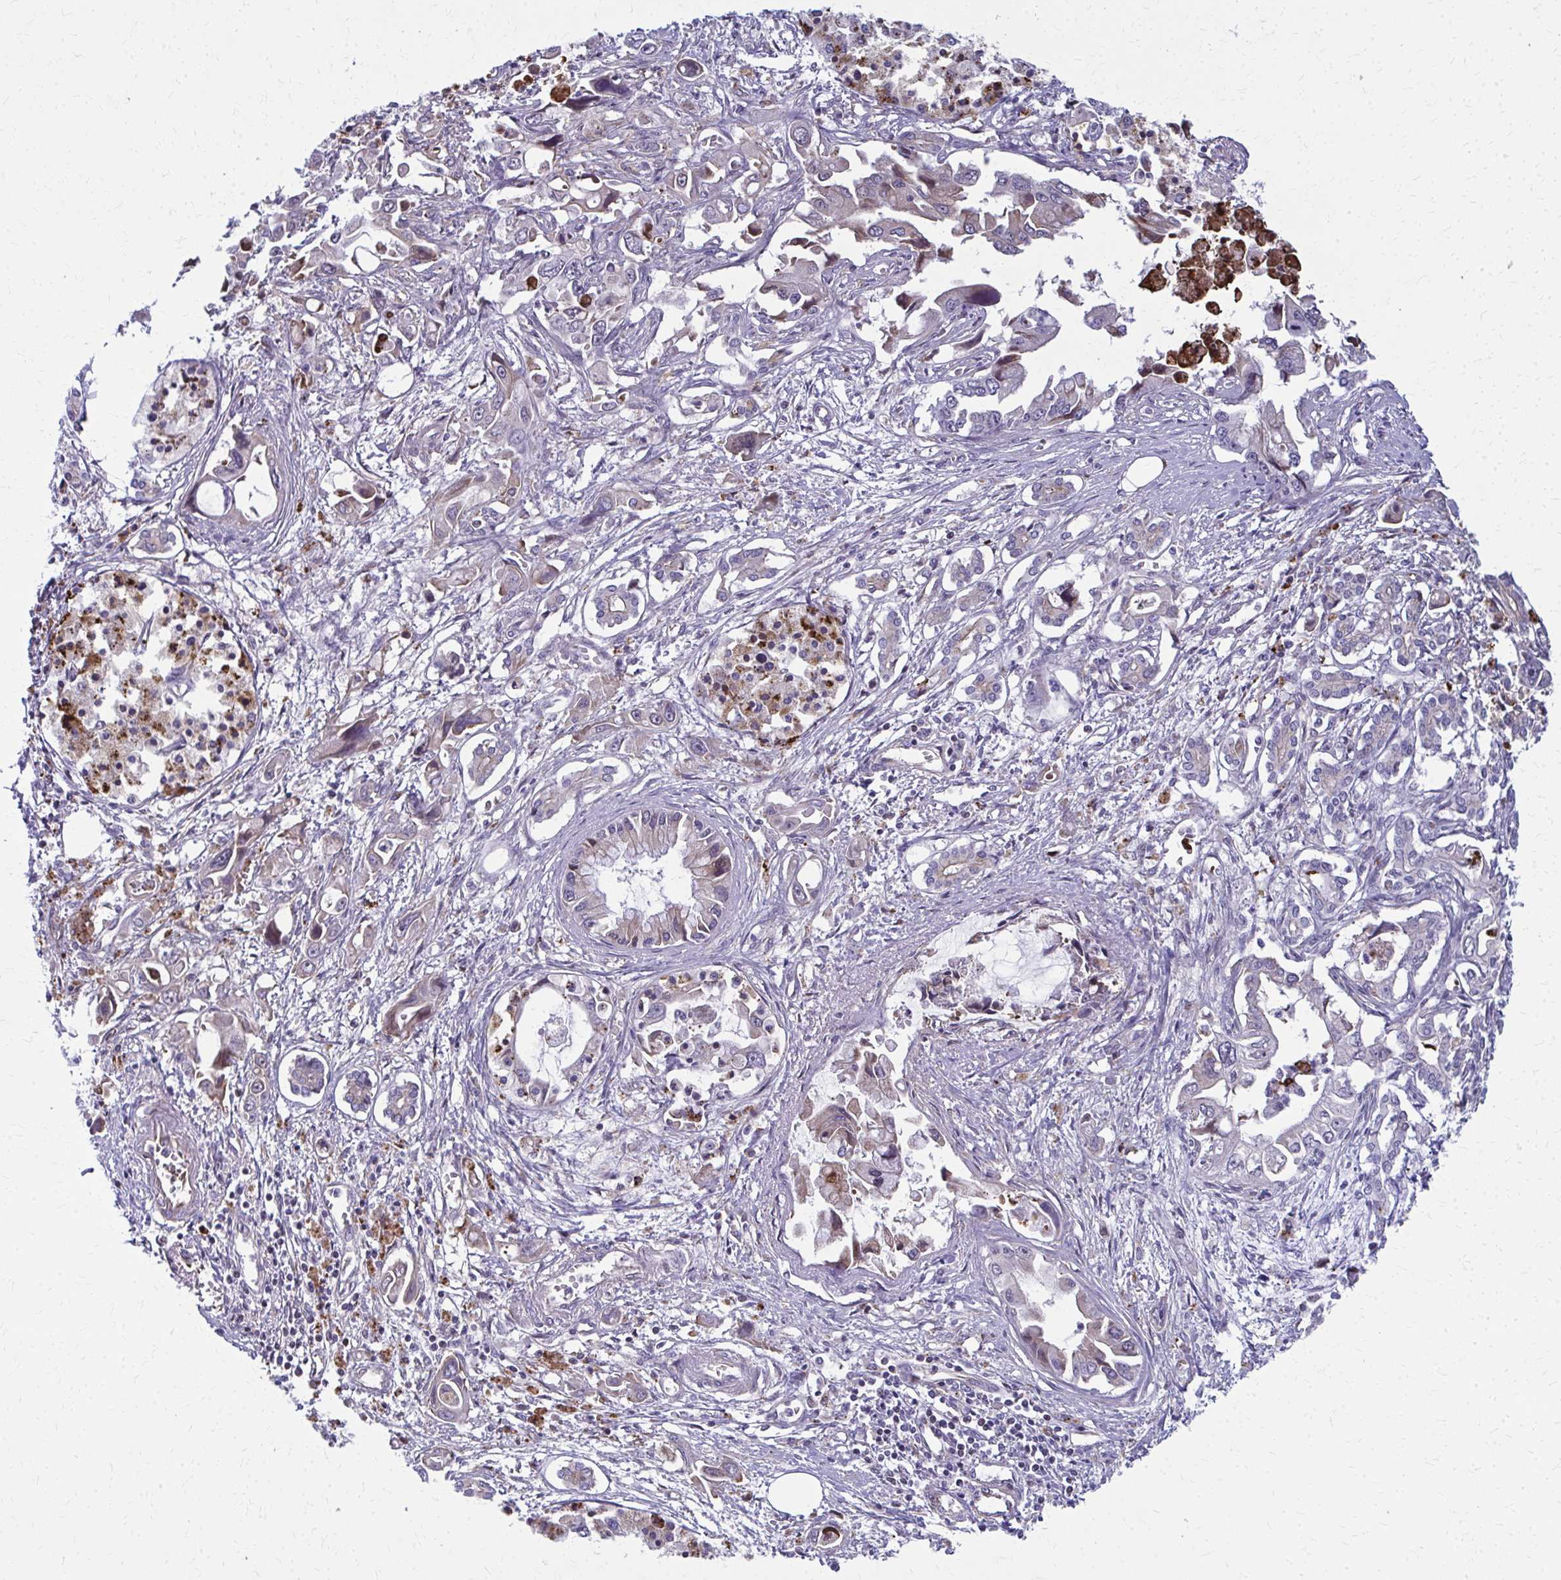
{"staining": {"intensity": "moderate", "quantity": "25%-75%", "location": "cytoplasmic/membranous"}, "tissue": "pancreatic cancer", "cell_type": "Tumor cells", "image_type": "cancer", "snomed": [{"axis": "morphology", "description": "Adenocarcinoma, NOS"}, {"axis": "topography", "description": "Pancreas"}], "caption": "Immunohistochemistry (IHC) histopathology image of adenocarcinoma (pancreatic) stained for a protein (brown), which demonstrates medium levels of moderate cytoplasmic/membranous expression in about 25%-75% of tumor cells.", "gene": "LRRC4B", "patient": {"sex": "male", "age": 84}}